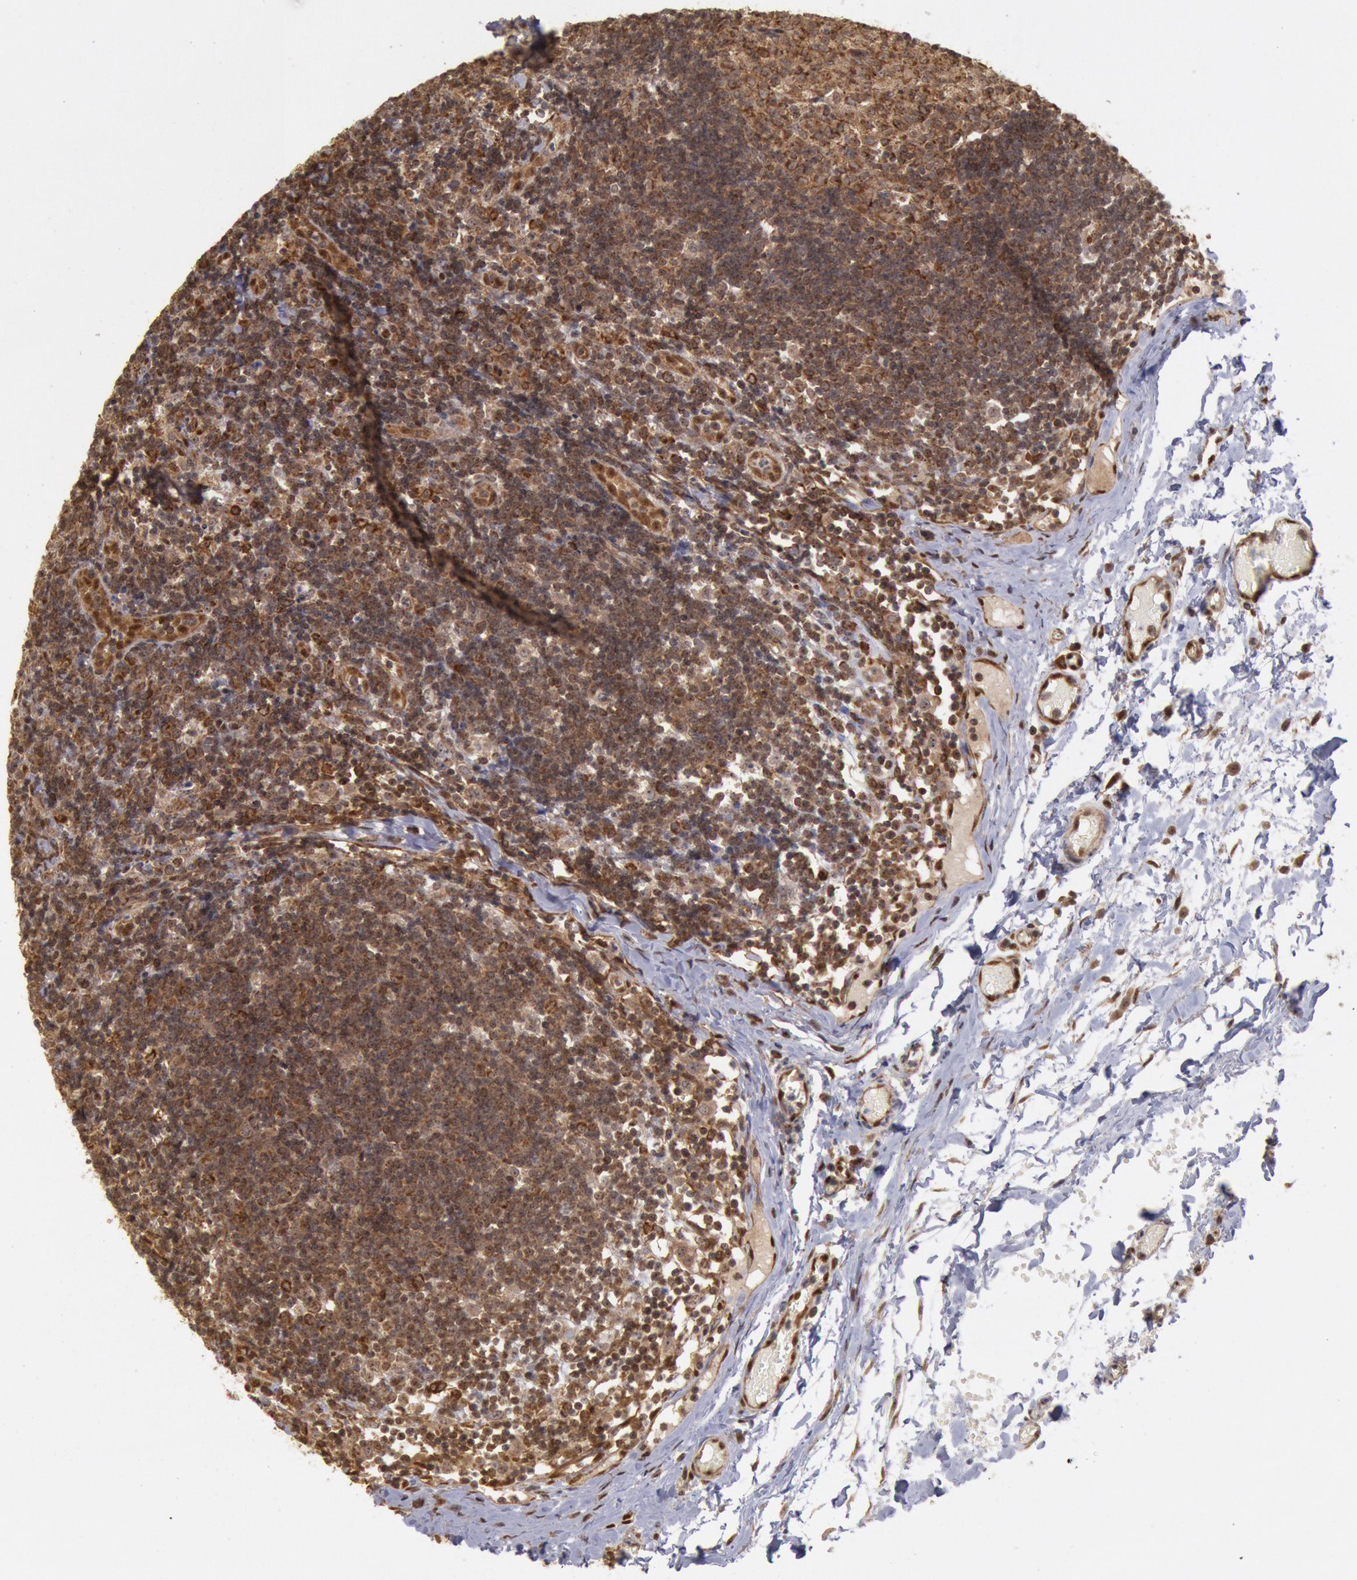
{"staining": {"intensity": "strong", "quantity": ">75%", "location": "cytoplasmic/membranous"}, "tissue": "lymph node", "cell_type": "Germinal center cells", "image_type": "normal", "snomed": [{"axis": "morphology", "description": "Normal tissue, NOS"}, {"axis": "morphology", "description": "Inflammation, NOS"}, {"axis": "topography", "description": "Lymph node"}, {"axis": "topography", "description": "Salivary gland"}], "caption": "Human lymph node stained with a brown dye exhibits strong cytoplasmic/membranous positive positivity in approximately >75% of germinal center cells.", "gene": "STX17", "patient": {"sex": "male", "age": 3}}